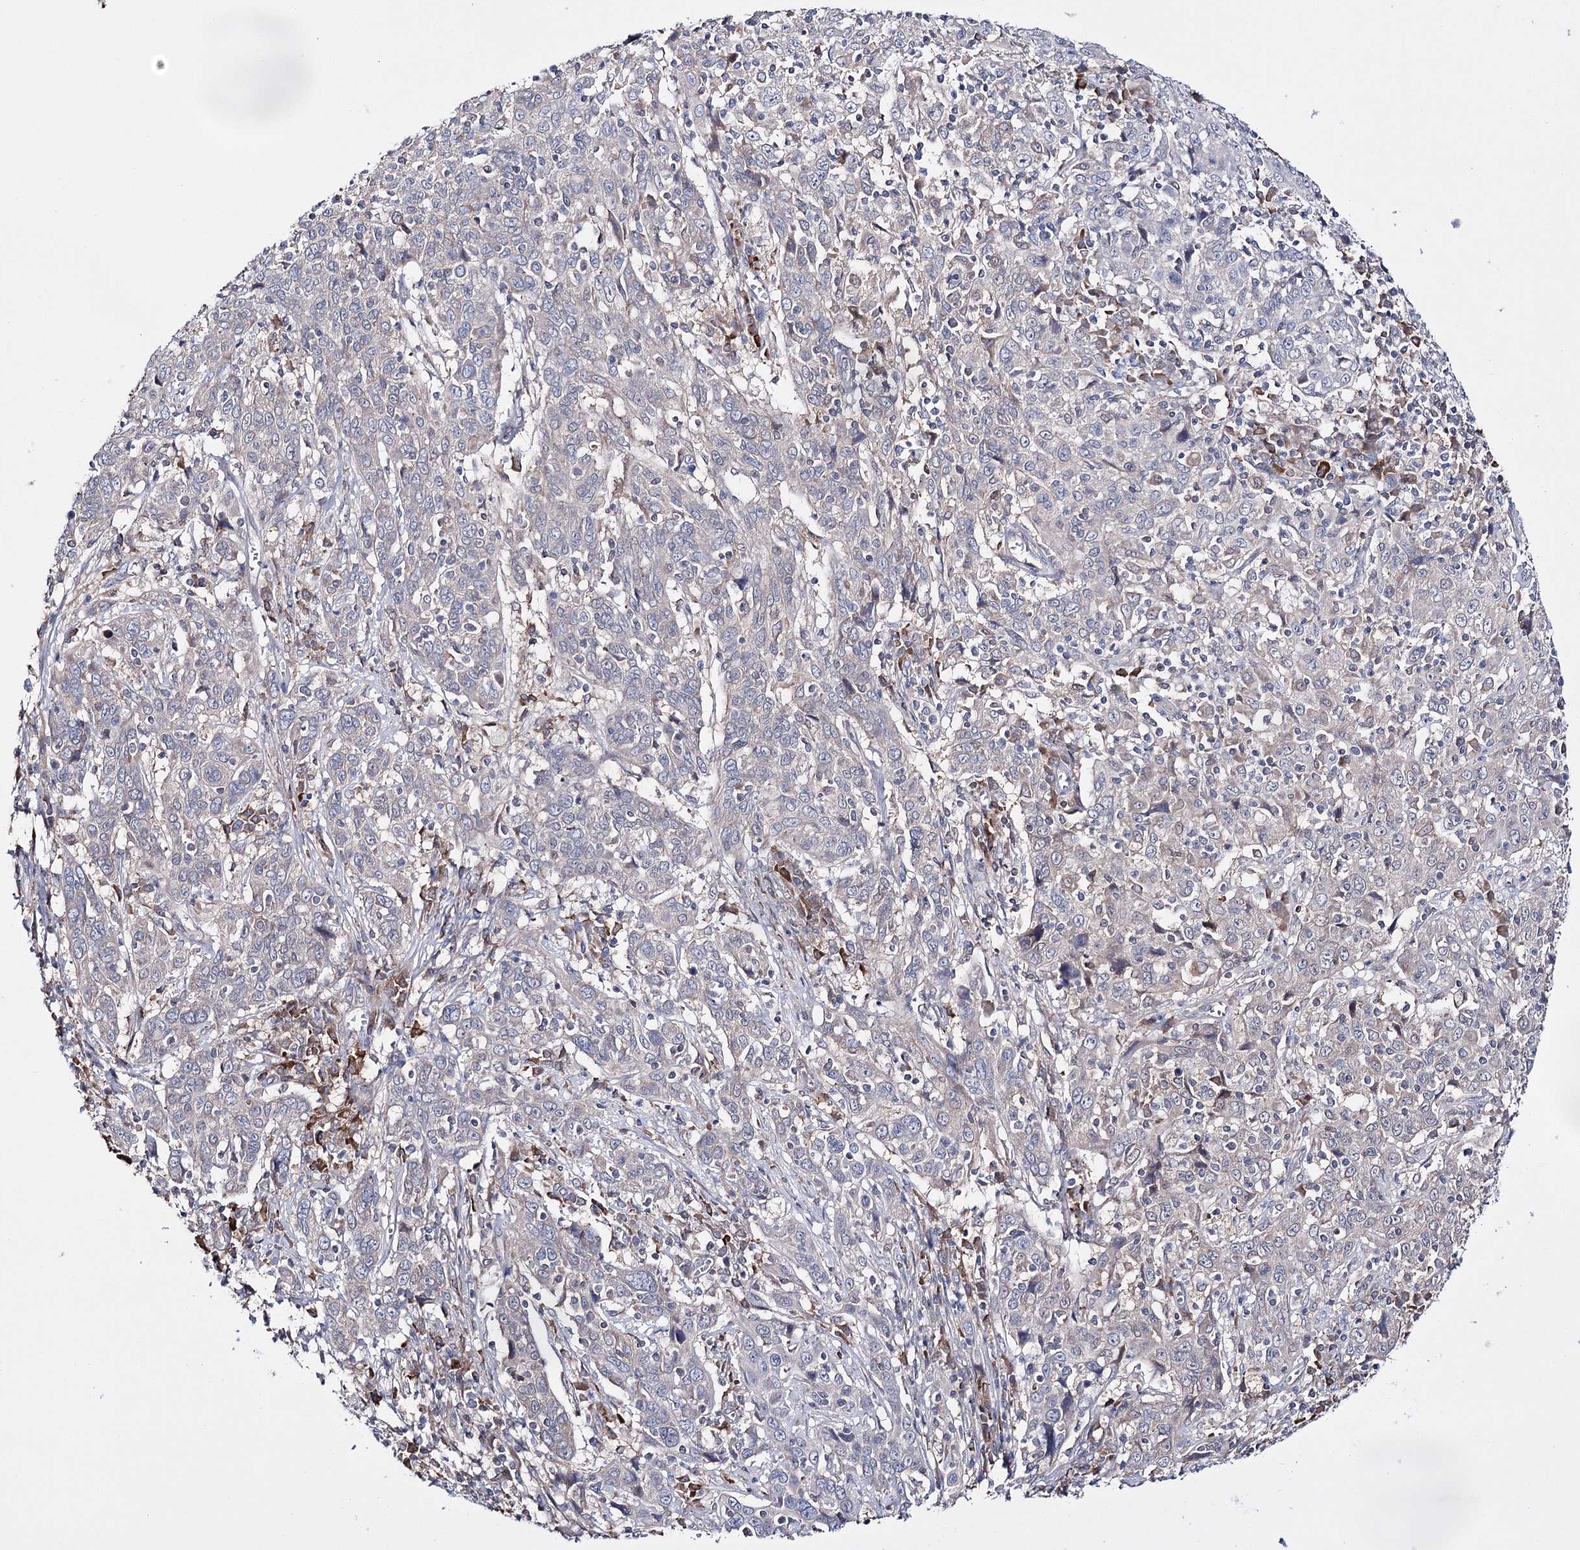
{"staining": {"intensity": "negative", "quantity": "none", "location": "none"}, "tissue": "cervical cancer", "cell_type": "Tumor cells", "image_type": "cancer", "snomed": [{"axis": "morphology", "description": "Squamous cell carcinoma, NOS"}, {"axis": "topography", "description": "Cervix"}], "caption": "Tumor cells are negative for protein expression in human cervical cancer (squamous cell carcinoma).", "gene": "PTER", "patient": {"sex": "female", "age": 46}}